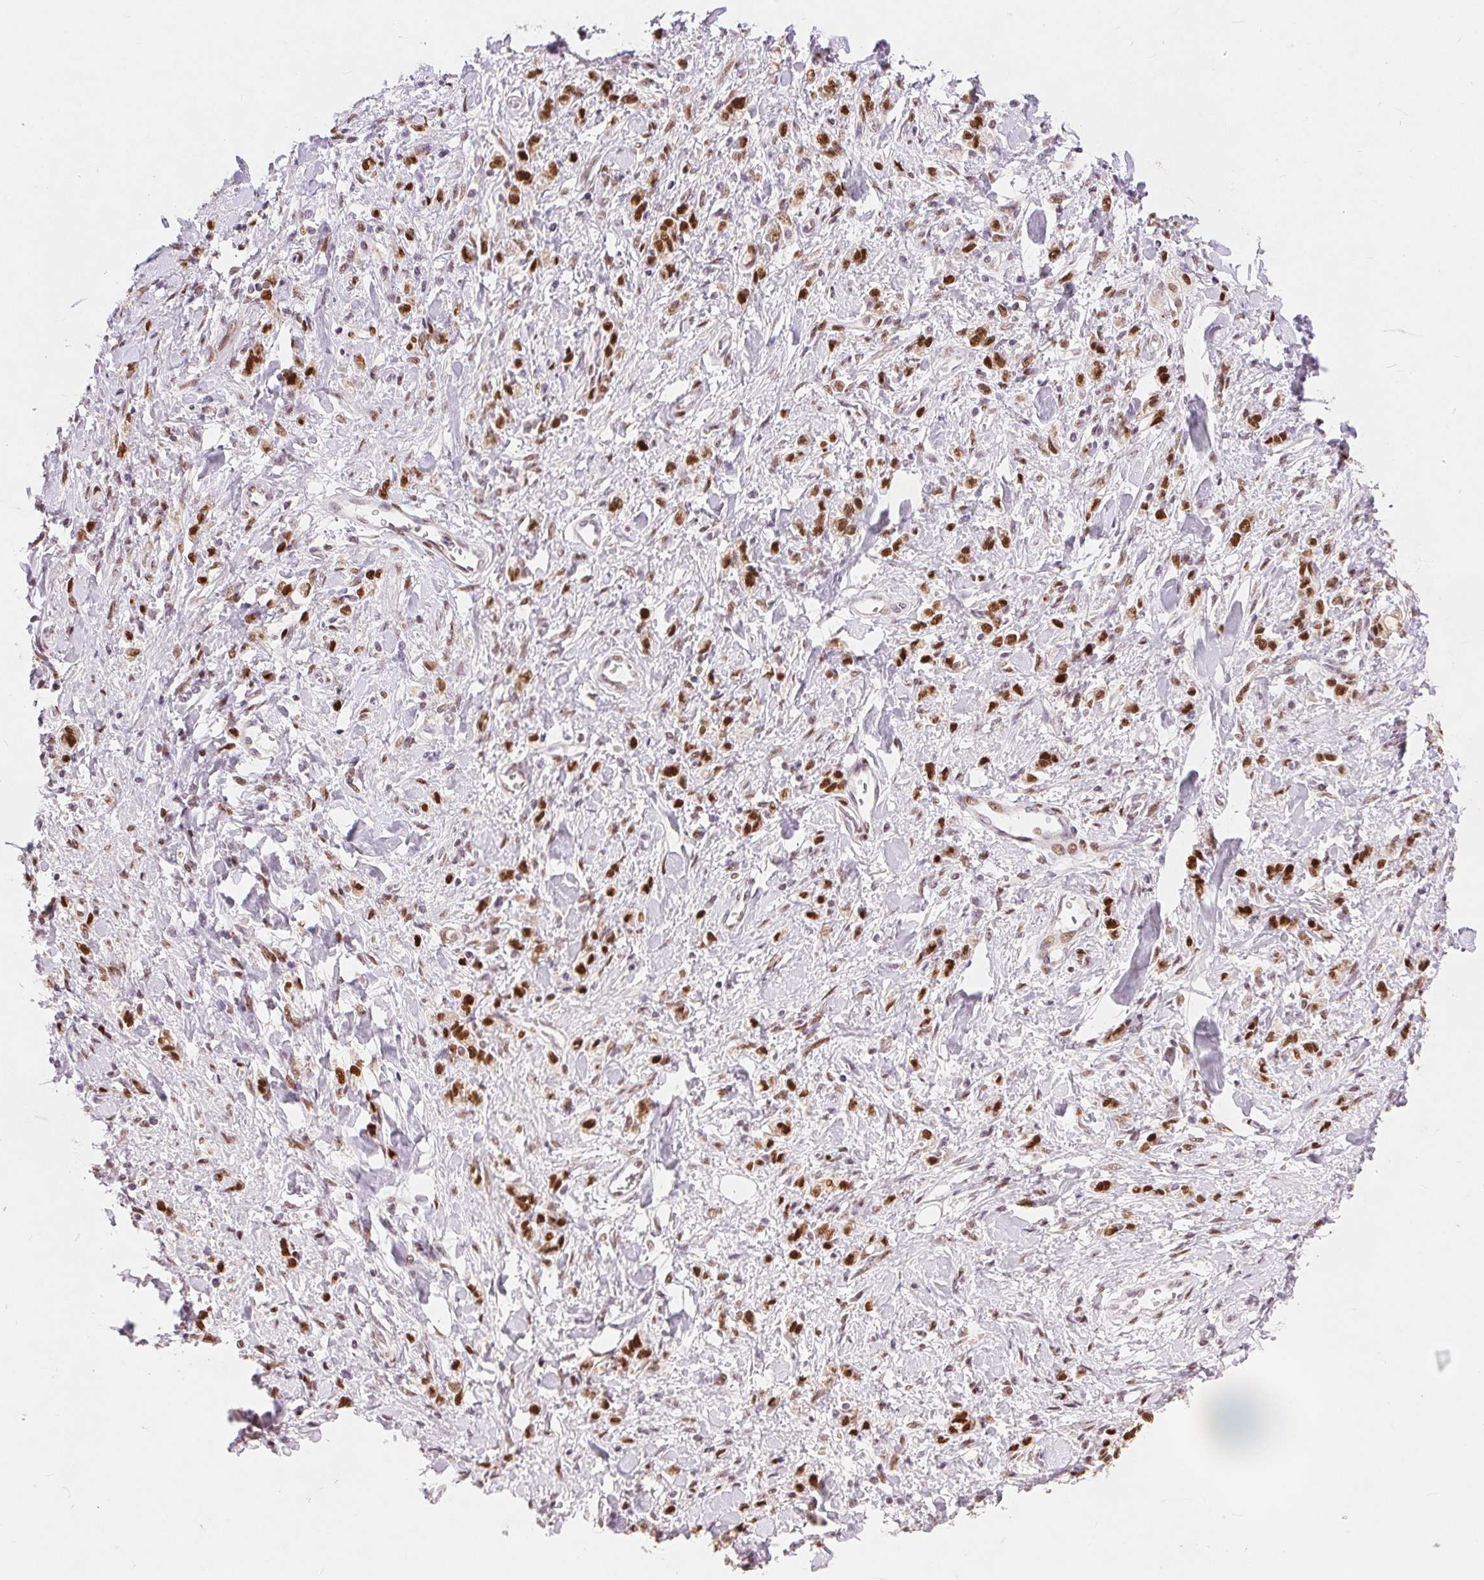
{"staining": {"intensity": "strong", "quantity": ">75%", "location": "nuclear"}, "tissue": "stomach cancer", "cell_type": "Tumor cells", "image_type": "cancer", "snomed": [{"axis": "morphology", "description": "Adenocarcinoma, NOS"}, {"axis": "topography", "description": "Stomach"}], "caption": "Immunohistochemistry (IHC) histopathology image of neoplastic tissue: adenocarcinoma (stomach) stained using immunohistochemistry (IHC) shows high levels of strong protein expression localized specifically in the nuclear of tumor cells, appearing as a nuclear brown color.", "gene": "ZNF703", "patient": {"sex": "male", "age": 77}}